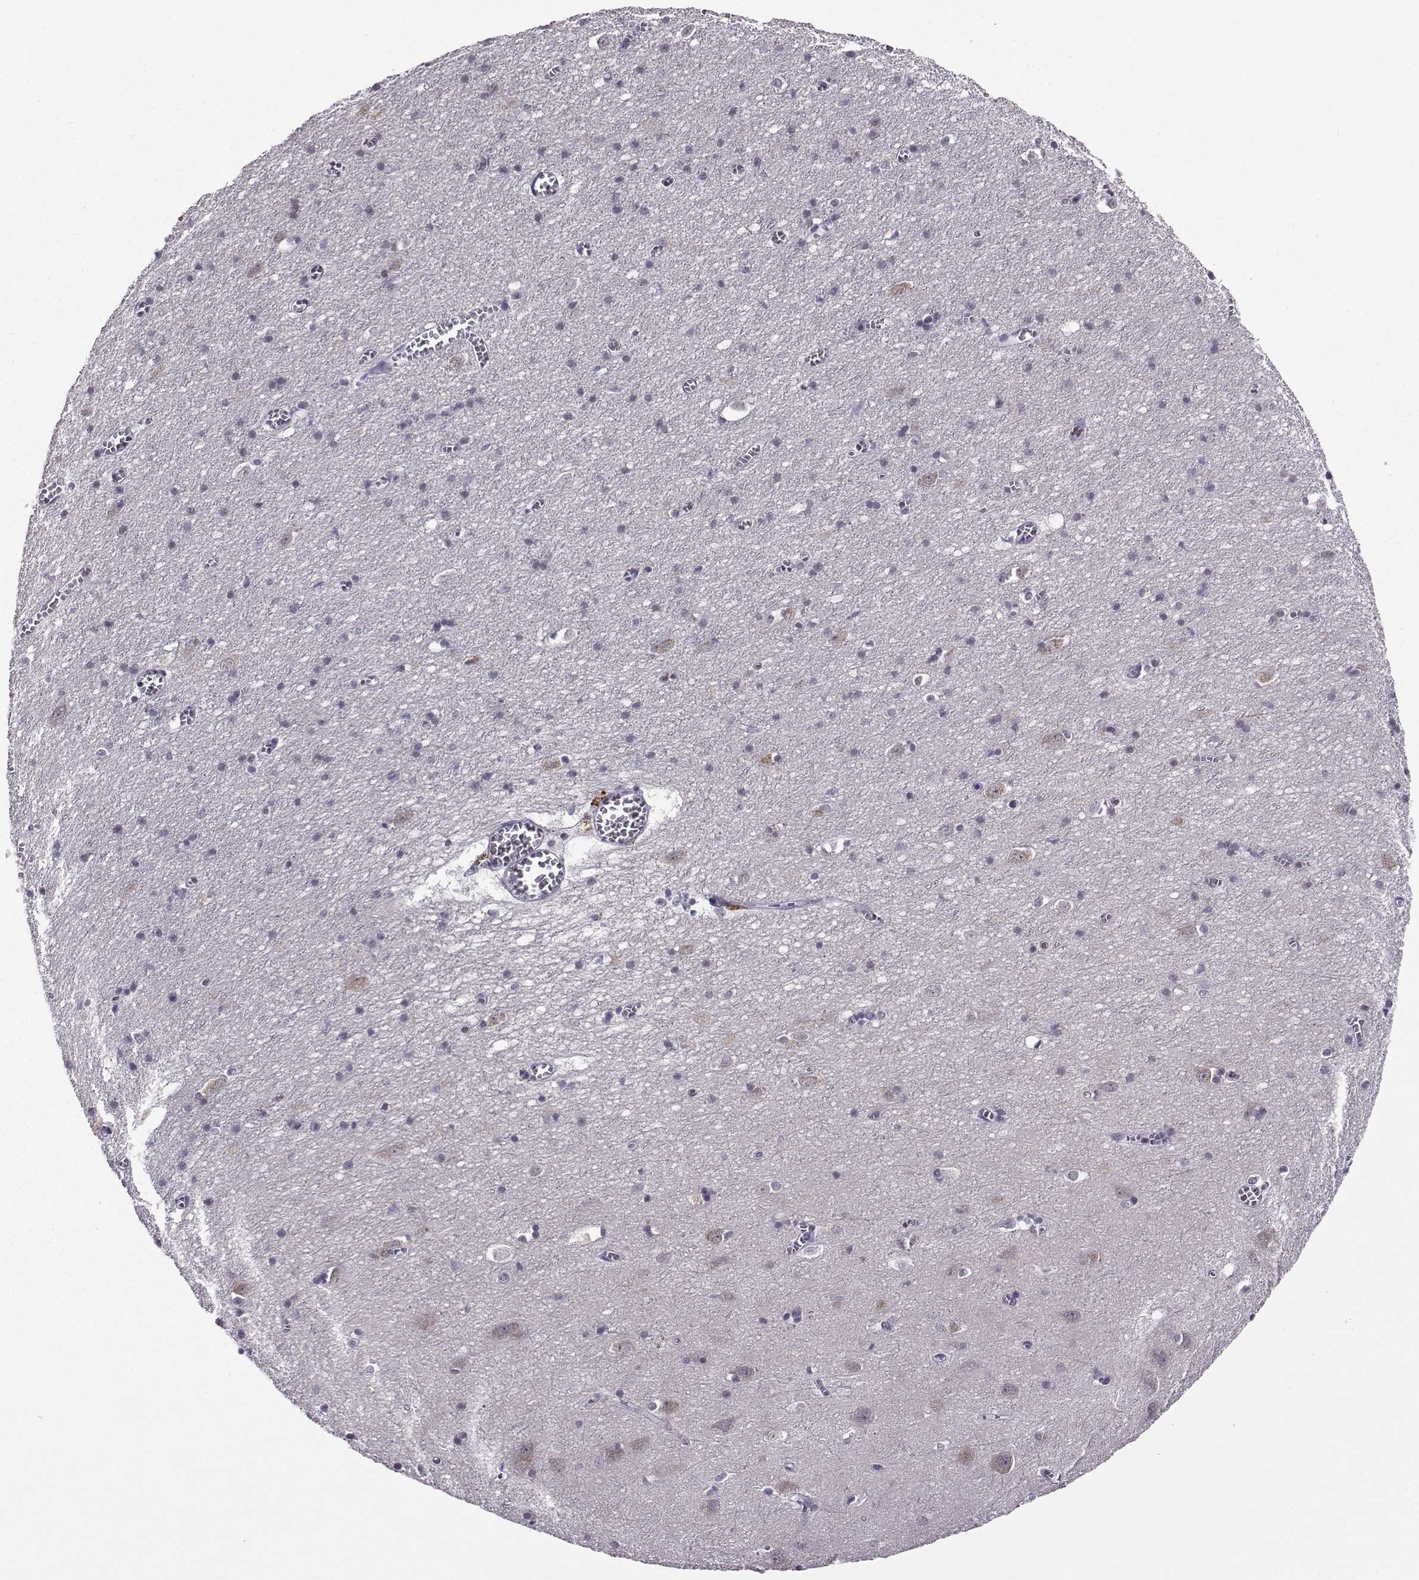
{"staining": {"intensity": "negative", "quantity": "none", "location": "none"}, "tissue": "cerebral cortex", "cell_type": "Endothelial cells", "image_type": "normal", "snomed": [{"axis": "morphology", "description": "Normal tissue, NOS"}, {"axis": "topography", "description": "Cerebral cortex"}], "caption": "Human cerebral cortex stained for a protein using immunohistochemistry (IHC) shows no positivity in endothelial cells.", "gene": "LRFN2", "patient": {"sex": "male", "age": 70}}